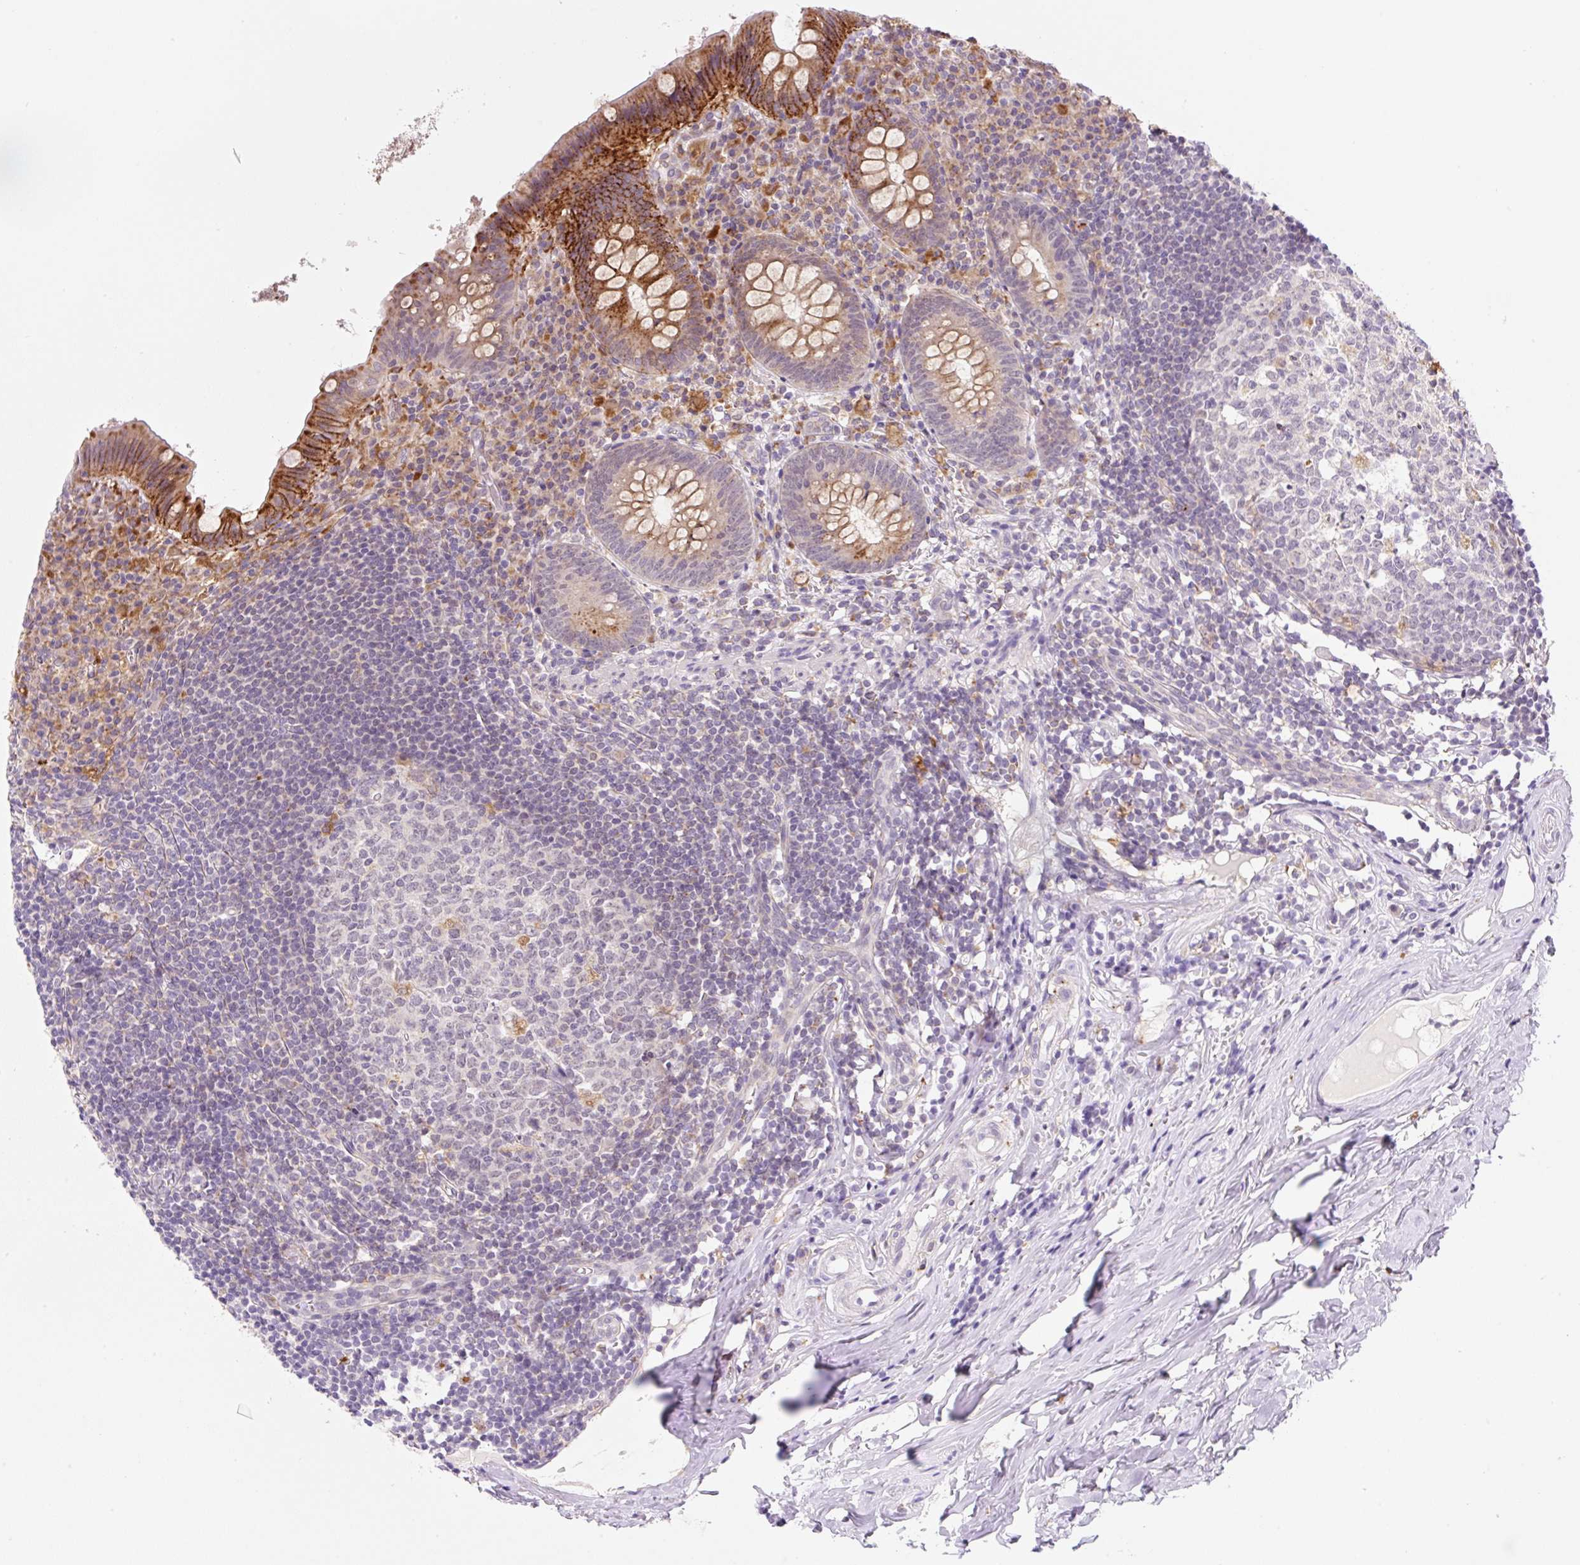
{"staining": {"intensity": "strong", "quantity": "25%-75%", "location": "cytoplasmic/membranous"}, "tissue": "appendix", "cell_type": "Glandular cells", "image_type": "normal", "snomed": [{"axis": "morphology", "description": "Normal tissue, NOS"}, {"axis": "topography", "description": "Appendix"}], "caption": "A histopathology image of human appendix stained for a protein demonstrates strong cytoplasmic/membranous brown staining in glandular cells. The protein is stained brown, and the nuclei are stained in blue (DAB (3,3'-diaminobenzidine) IHC with brightfield microscopy, high magnification).", "gene": "CEBPZOS", "patient": {"sex": "female", "age": 51}}